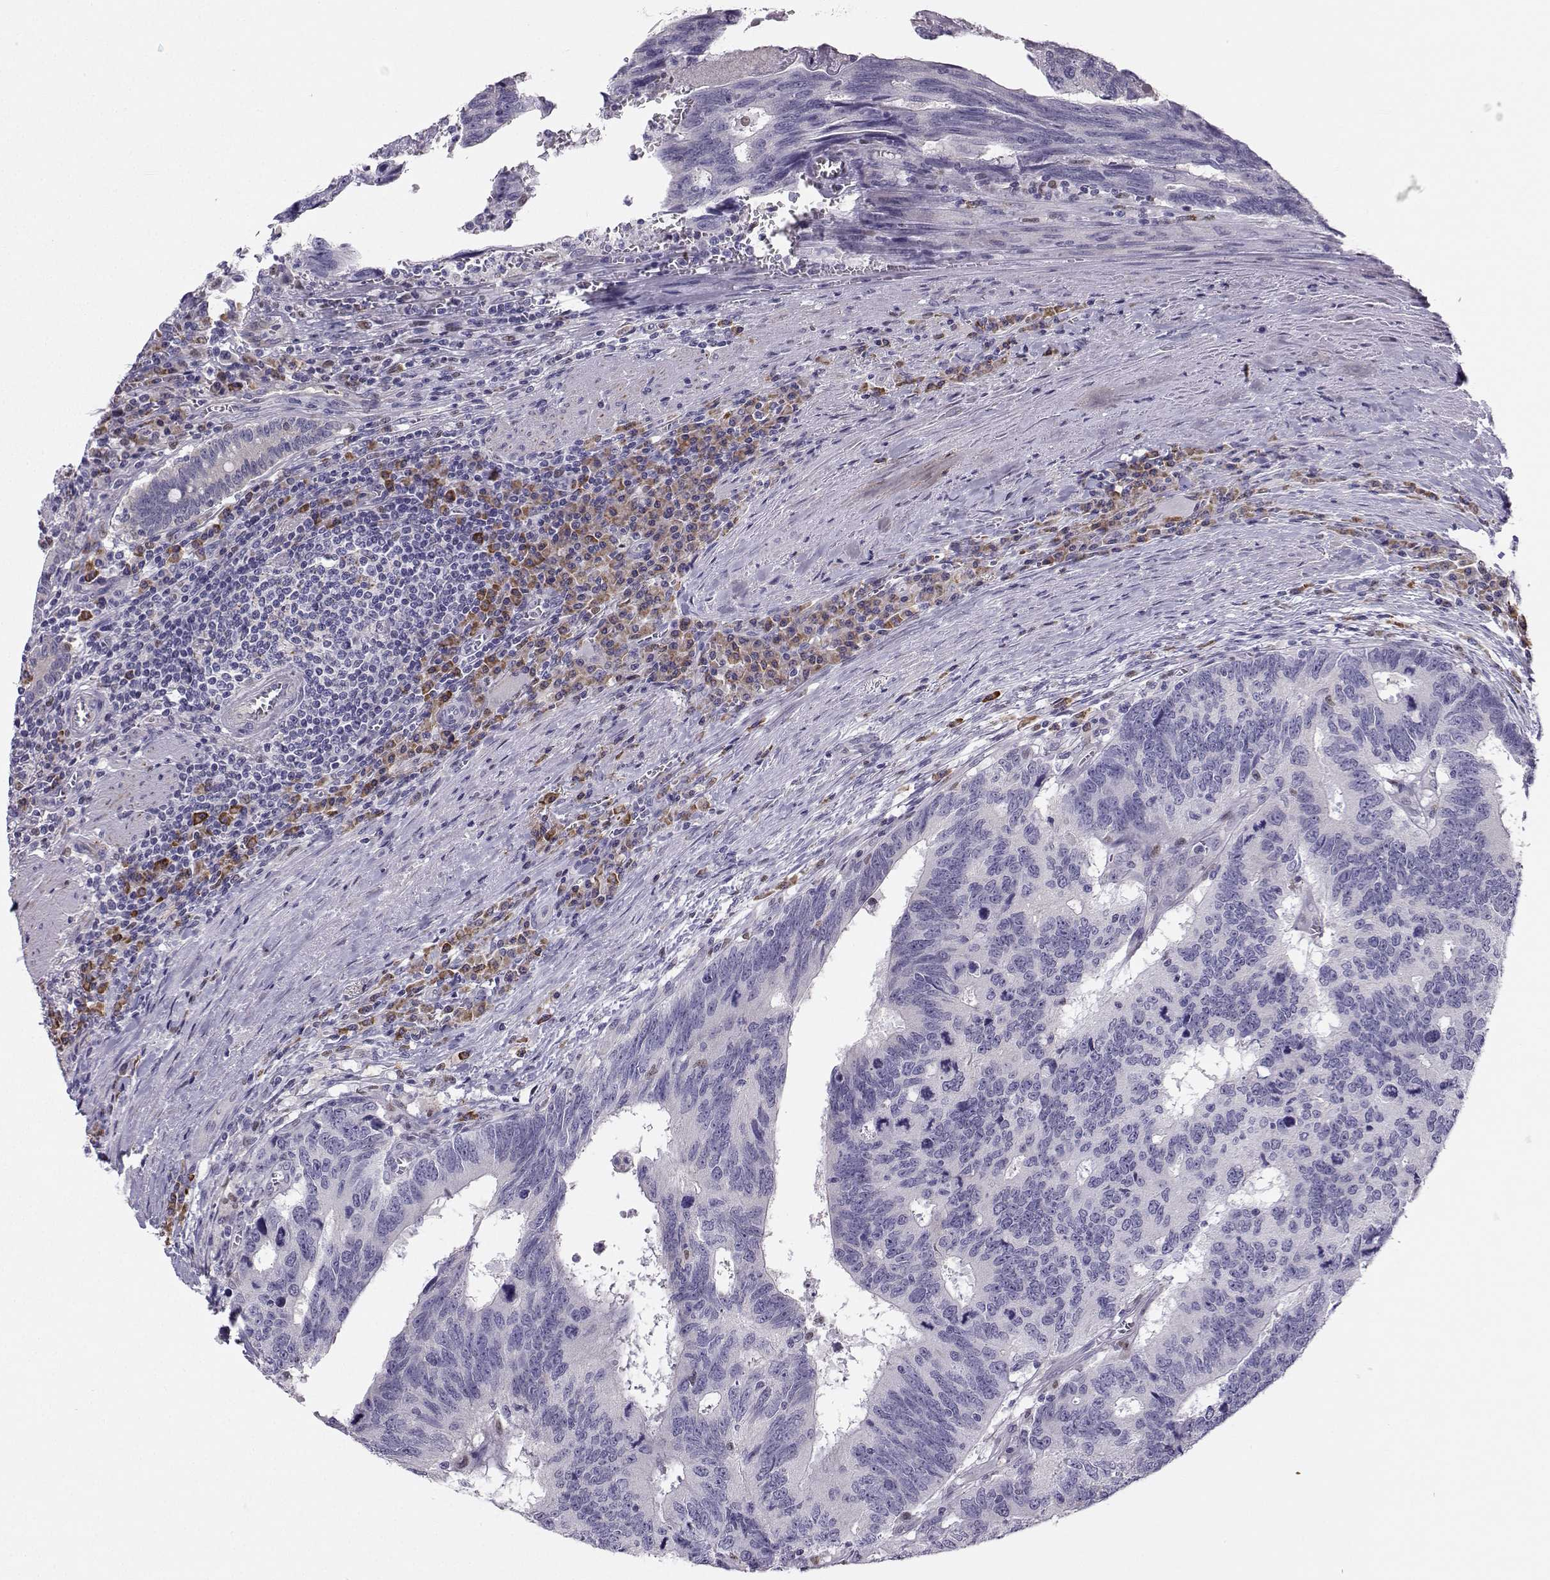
{"staining": {"intensity": "negative", "quantity": "none", "location": "none"}, "tissue": "colorectal cancer", "cell_type": "Tumor cells", "image_type": "cancer", "snomed": [{"axis": "morphology", "description": "Adenocarcinoma, NOS"}, {"axis": "topography", "description": "Colon"}], "caption": "Histopathology image shows no protein staining in tumor cells of colorectal cancer tissue.", "gene": "DCLK3", "patient": {"sex": "female", "age": 77}}